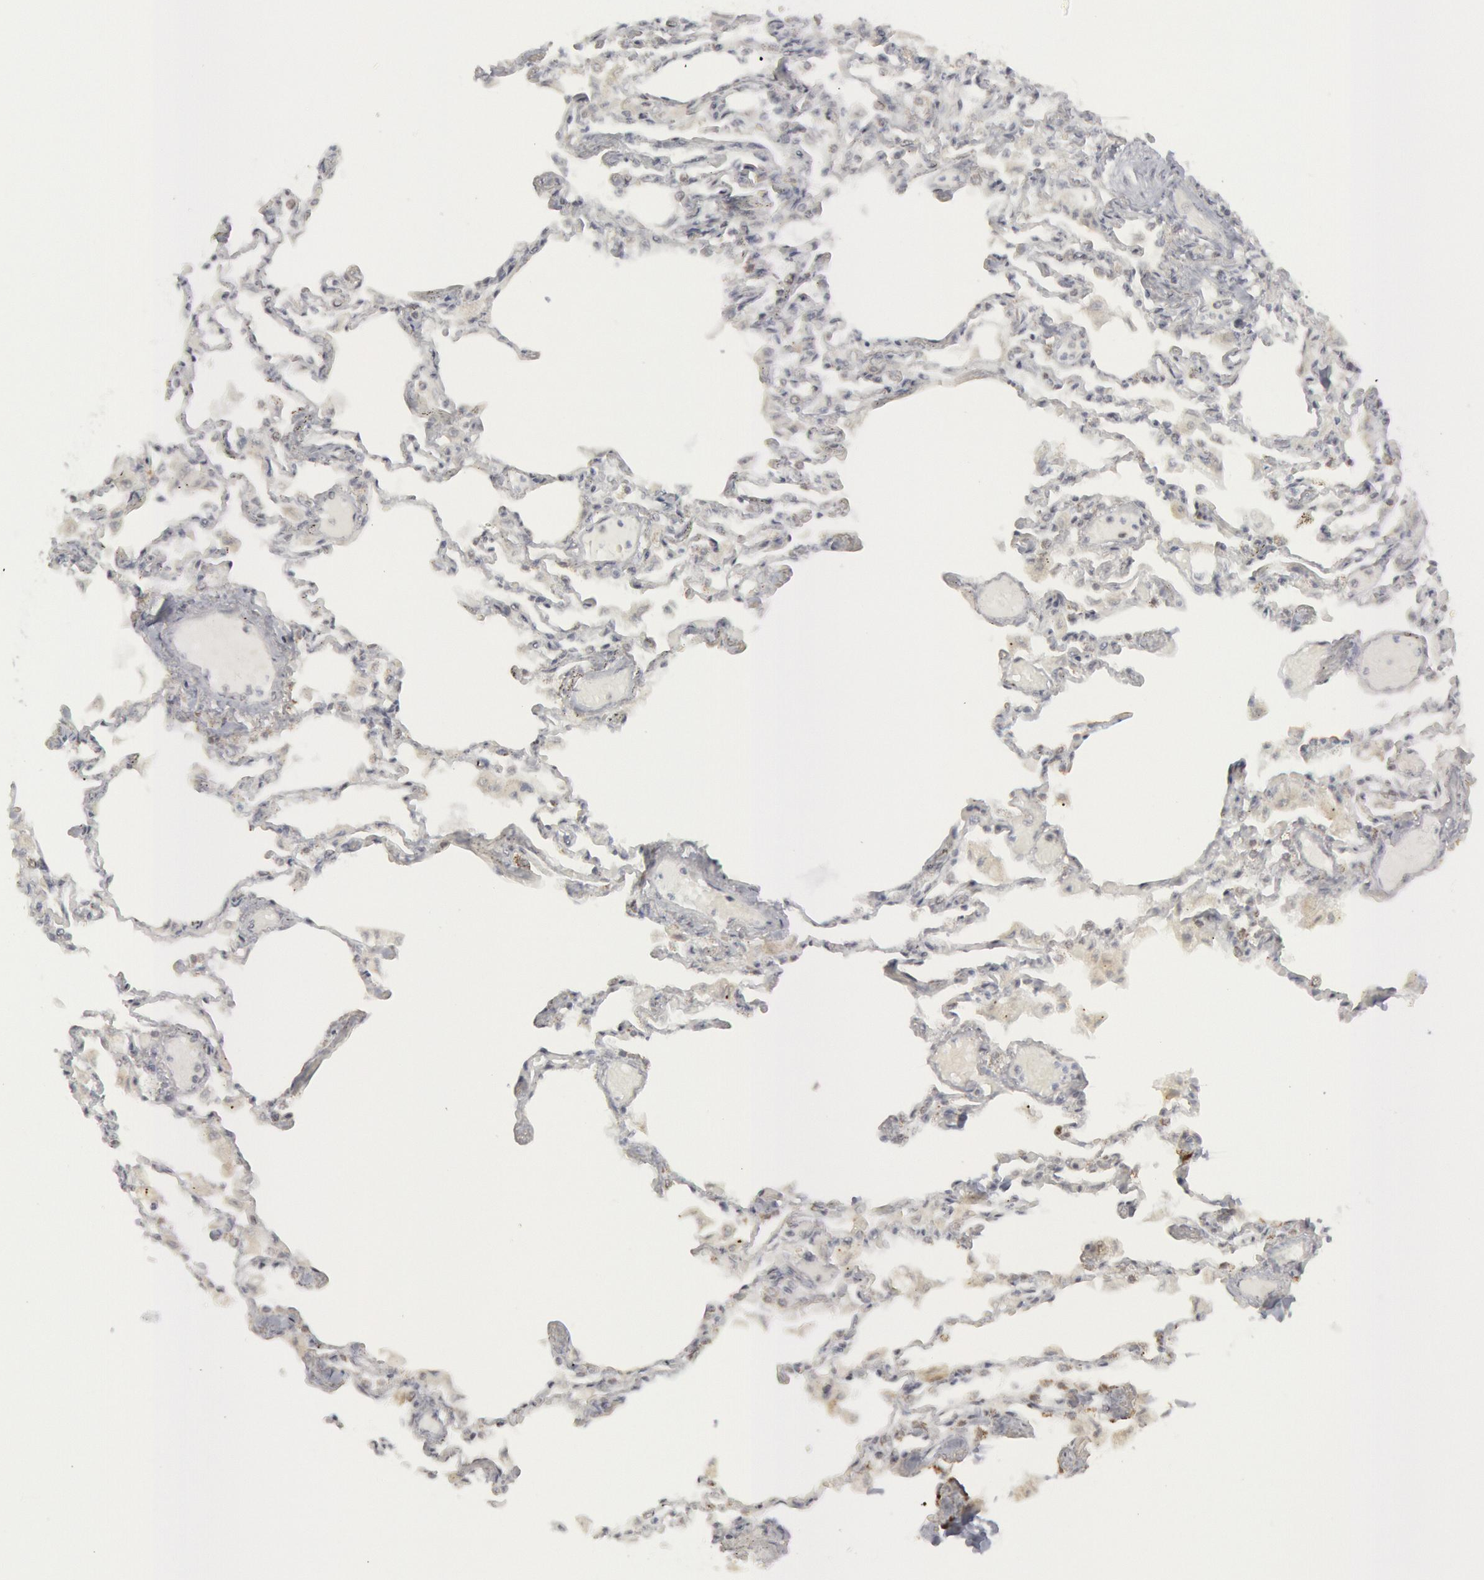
{"staining": {"intensity": "moderate", "quantity": "<25%", "location": "cytoplasmic/membranous"}, "tissue": "adipose tissue", "cell_type": "Adipocytes", "image_type": "normal", "snomed": [{"axis": "morphology", "description": "Normal tissue, NOS"}, {"axis": "topography", "description": "Bronchus"}, {"axis": "topography", "description": "Lung"}], "caption": "High-power microscopy captured an immunohistochemistry (IHC) histopathology image of benign adipose tissue, revealing moderate cytoplasmic/membranous expression in approximately <25% of adipocytes. (Stains: DAB (3,3'-diaminobenzidine) in brown, nuclei in blue, Microscopy: brightfield microscopy at high magnification).", "gene": "CASP9", "patient": {"sex": "female", "age": 49}}